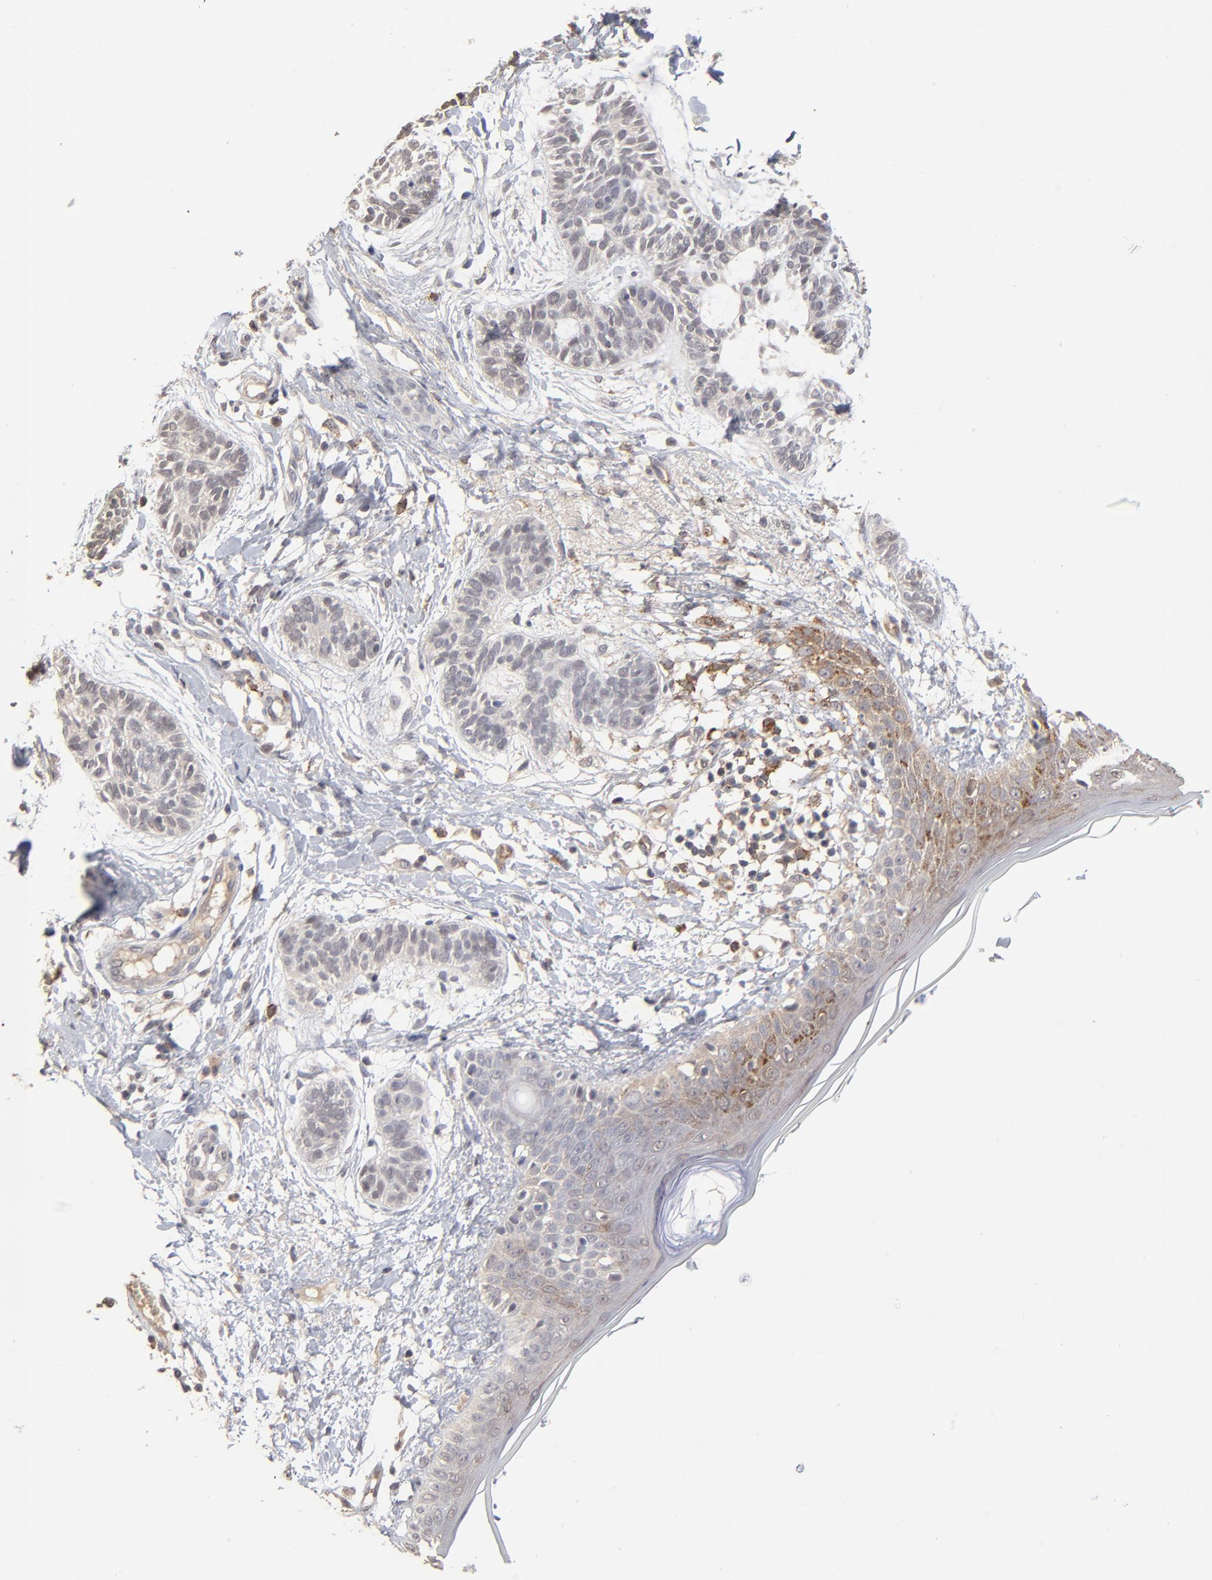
{"staining": {"intensity": "weak", "quantity": "<25%", "location": "cytoplasmic/membranous"}, "tissue": "skin cancer", "cell_type": "Tumor cells", "image_type": "cancer", "snomed": [{"axis": "morphology", "description": "Normal tissue, NOS"}, {"axis": "morphology", "description": "Basal cell carcinoma"}, {"axis": "topography", "description": "Skin"}], "caption": "This is an immunohistochemistry (IHC) photomicrograph of human skin cancer. There is no expression in tumor cells.", "gene": "ASB8", "patient": {"sex": "male", "age": 63}}